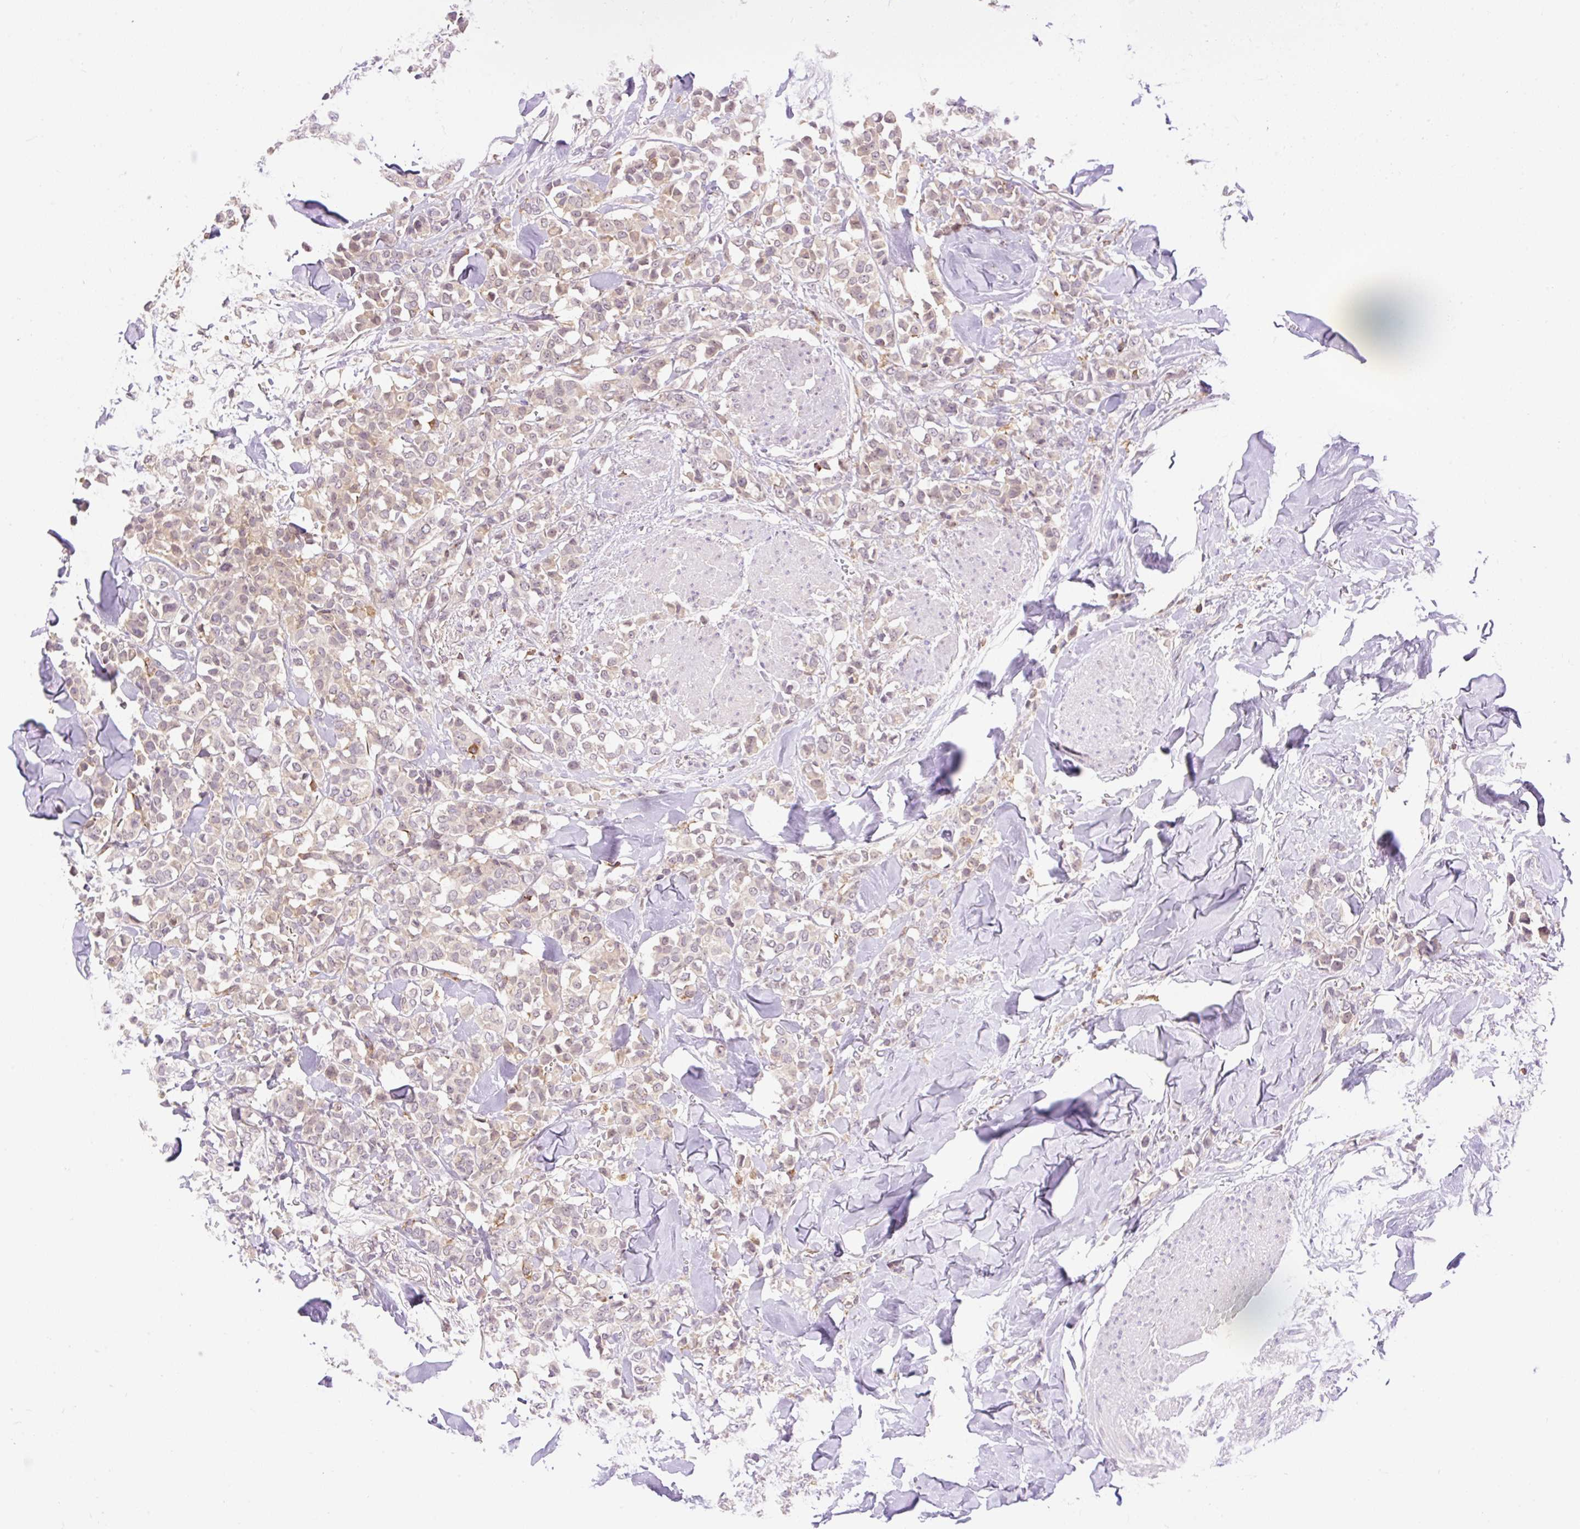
{"staining": {"intensity": "weak", "quantity": ">75%", "location": "cytoplasmic/membranous"}, "tissue": "breast cancer", "cell_type": "Tumor cells", "image_type": "cancer", "snomed": [{"axis": "morphology", "description": "Lobular carcinoma"}, {"axis": "topography", "description": "Breast"}], "caption": "Breast lobular carcinoma stained with a brown dye reveals weak cytoplasmic/membranous positive staining in about >75% of tumor cells.", "gene": "CARD11", "patient": {"sex": "female", "age": 91}}